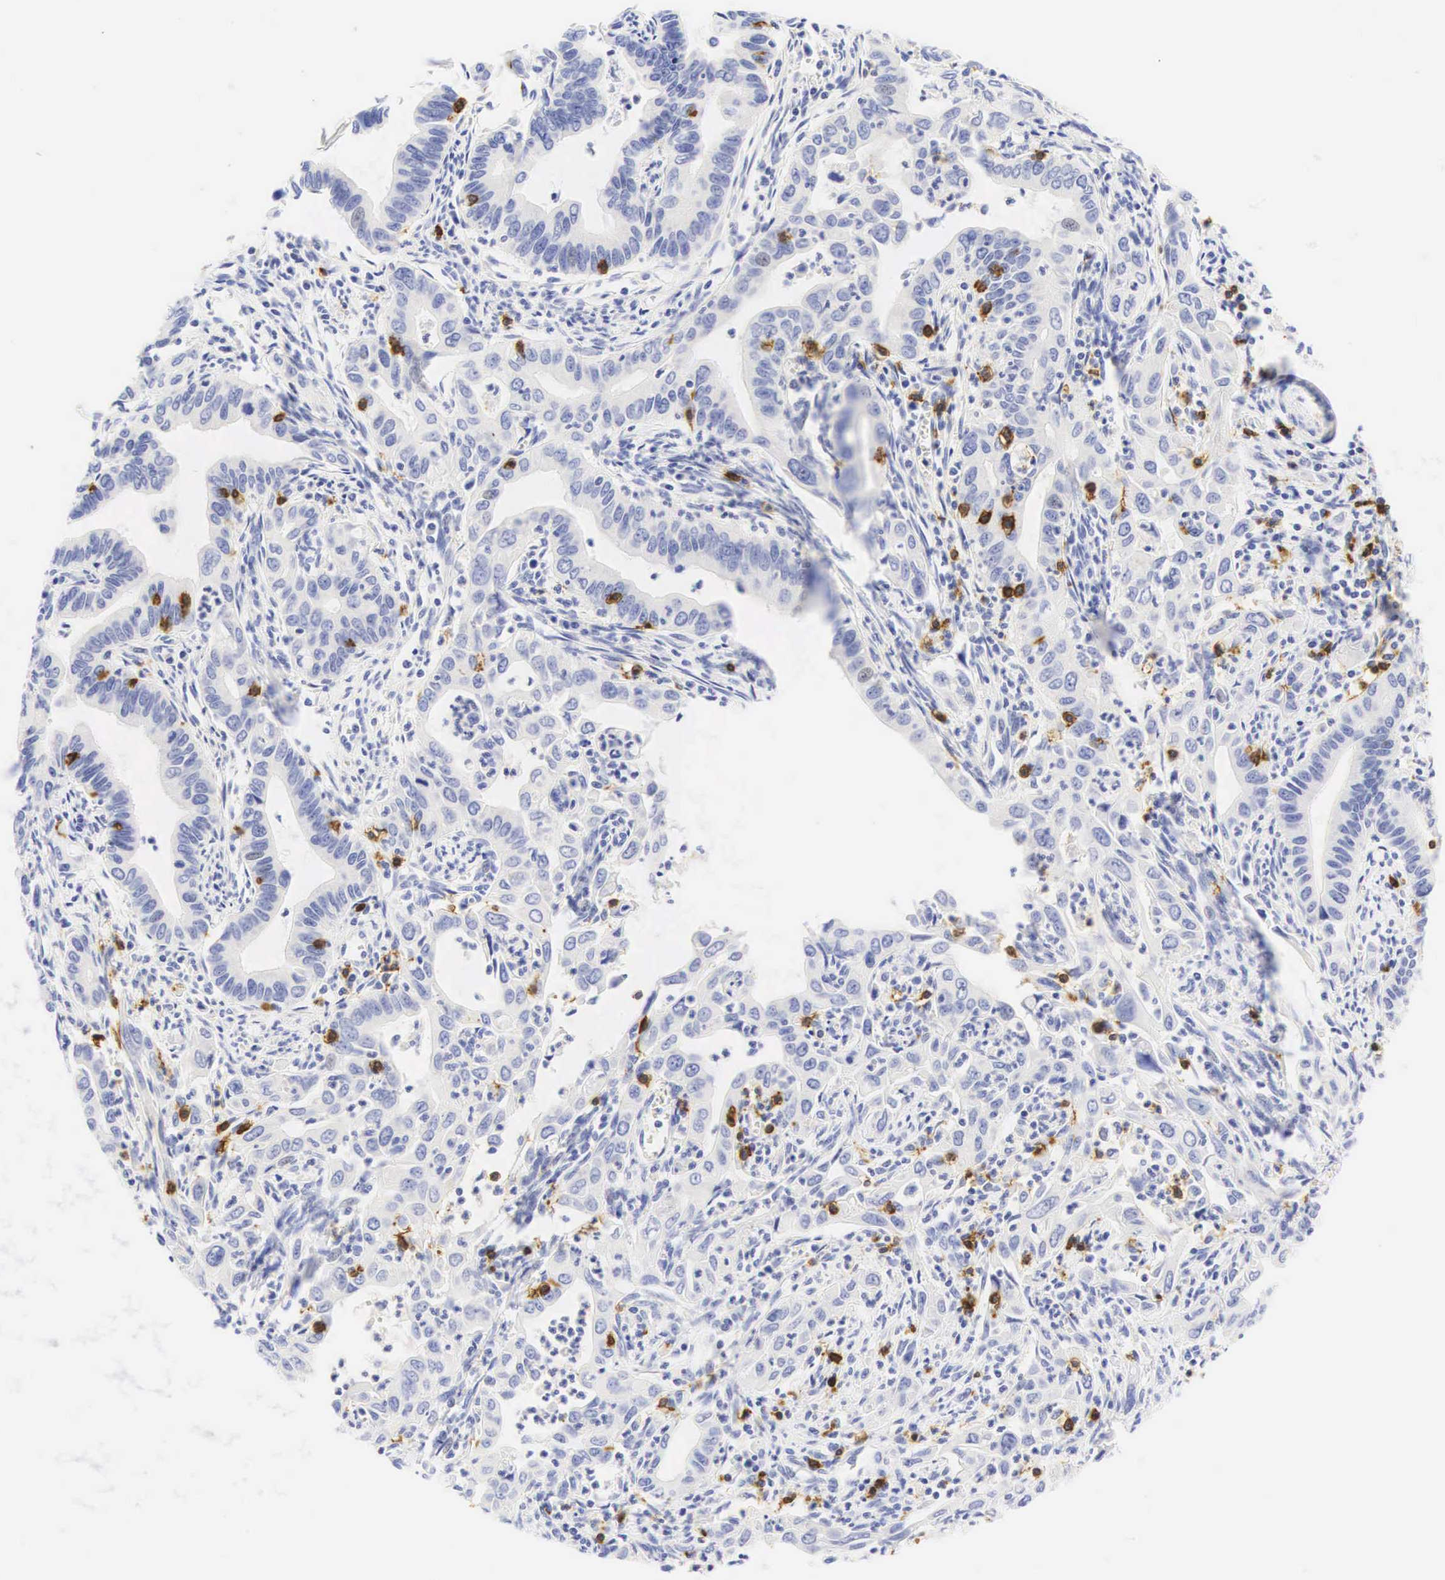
{"staining": {"intensity": "negative", "quantity": "none", "location": "none"}, "tissue": "cervical cancer", "cell_type": "Tumor cells", "image_type": "cancer", "snomed": [{"axis": "morphology", "description": "Normal tissue, NOS"}, {"axis": "morphology", "description": "Adenocarcinoma, NOS"}, {"axis": "topography", "description": "Cervix"}], "caption": "This is a micrograph of immunohistochemistry staining of cervical adenocarcinoma, which shows no positivity in tumor cells. (DAB immunohistochemistry (IHC) visualized using brightfield microscopy, high magnification).", "gene": "CD8A", "patient": {"sex": "female", "age": 34}}